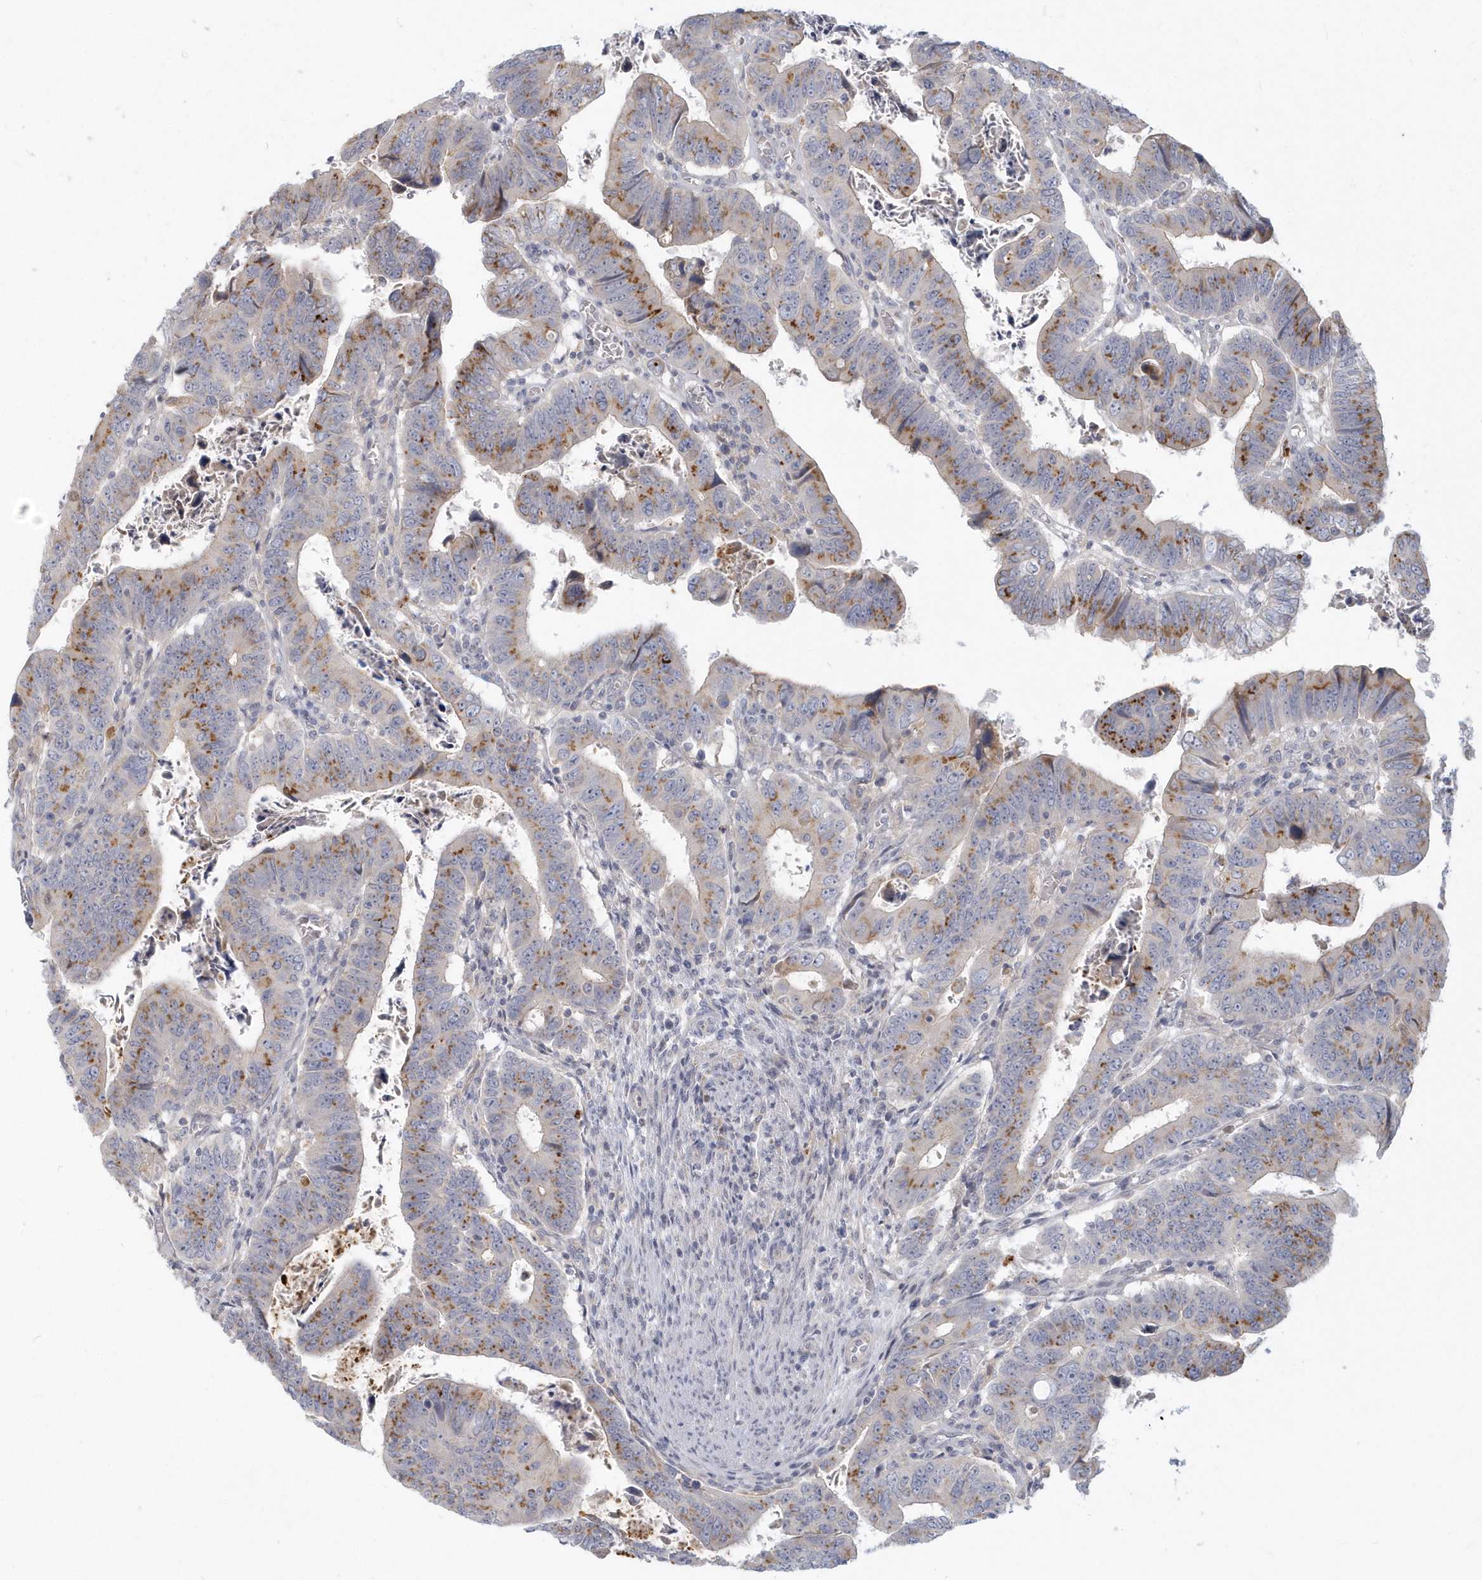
{"staining": {"intensity": "moderate", "quantity": ">75%", "location": "cytoplasmic/membranous"}, "tissue": "colorectal cancer", "cell_type": "Tumor cells", "image_type": "cancer", "snomed": [{"axis": "morphology", "description": "Normal tissue, NOS"}, {"axis": "morphology", "description": "Adenocarcinoma, NOS"}, {"axis": "topography", "description": "Rectum"}], "caption": "Immunohistochemical staining of colorectal cancer (adenocarcinoma) demonstrates medium levels of moderate cytoplasmic/membranous staining in approximately >75% of tumor cells.", "gene": "NAPB", "patient": {"sex": "female", "age": 65}}